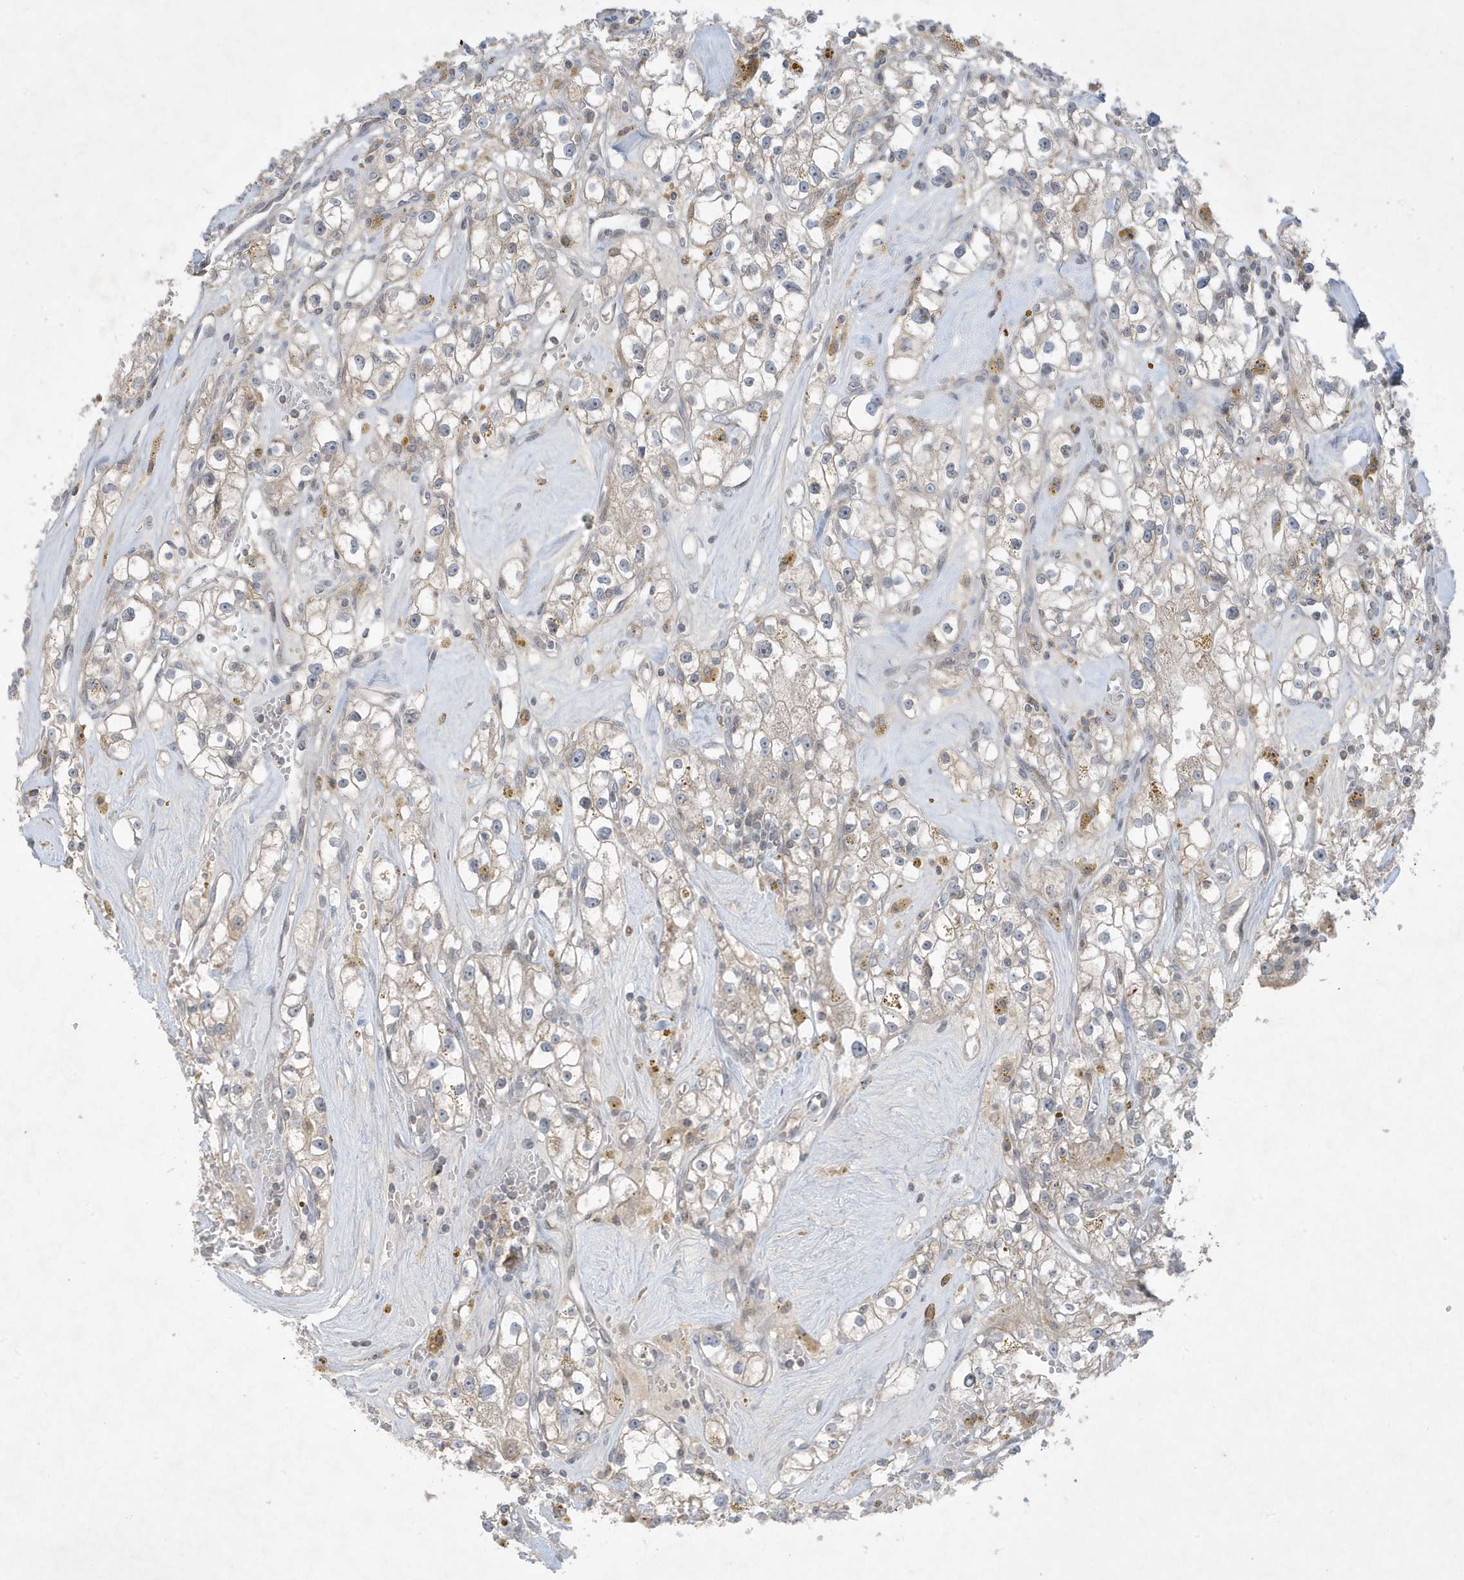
{"staining": {"intensity": "negative", "quantity": "none", "location": "none"}, "tissue": "renal cancer", "cell_type": "Tumor cells", "image_type": "cancer", "snomed": [{"axis": "morphology", "description": "Adenocarcinoma, NOS"}, {"axis": "topography", "description": "Kidney"}], "caption": "Tumor cells show no significant protein positivity in adenocarcinoma (renal).", "gene": "FNDC1", "patient": {"sex": "male", "age": 56}}